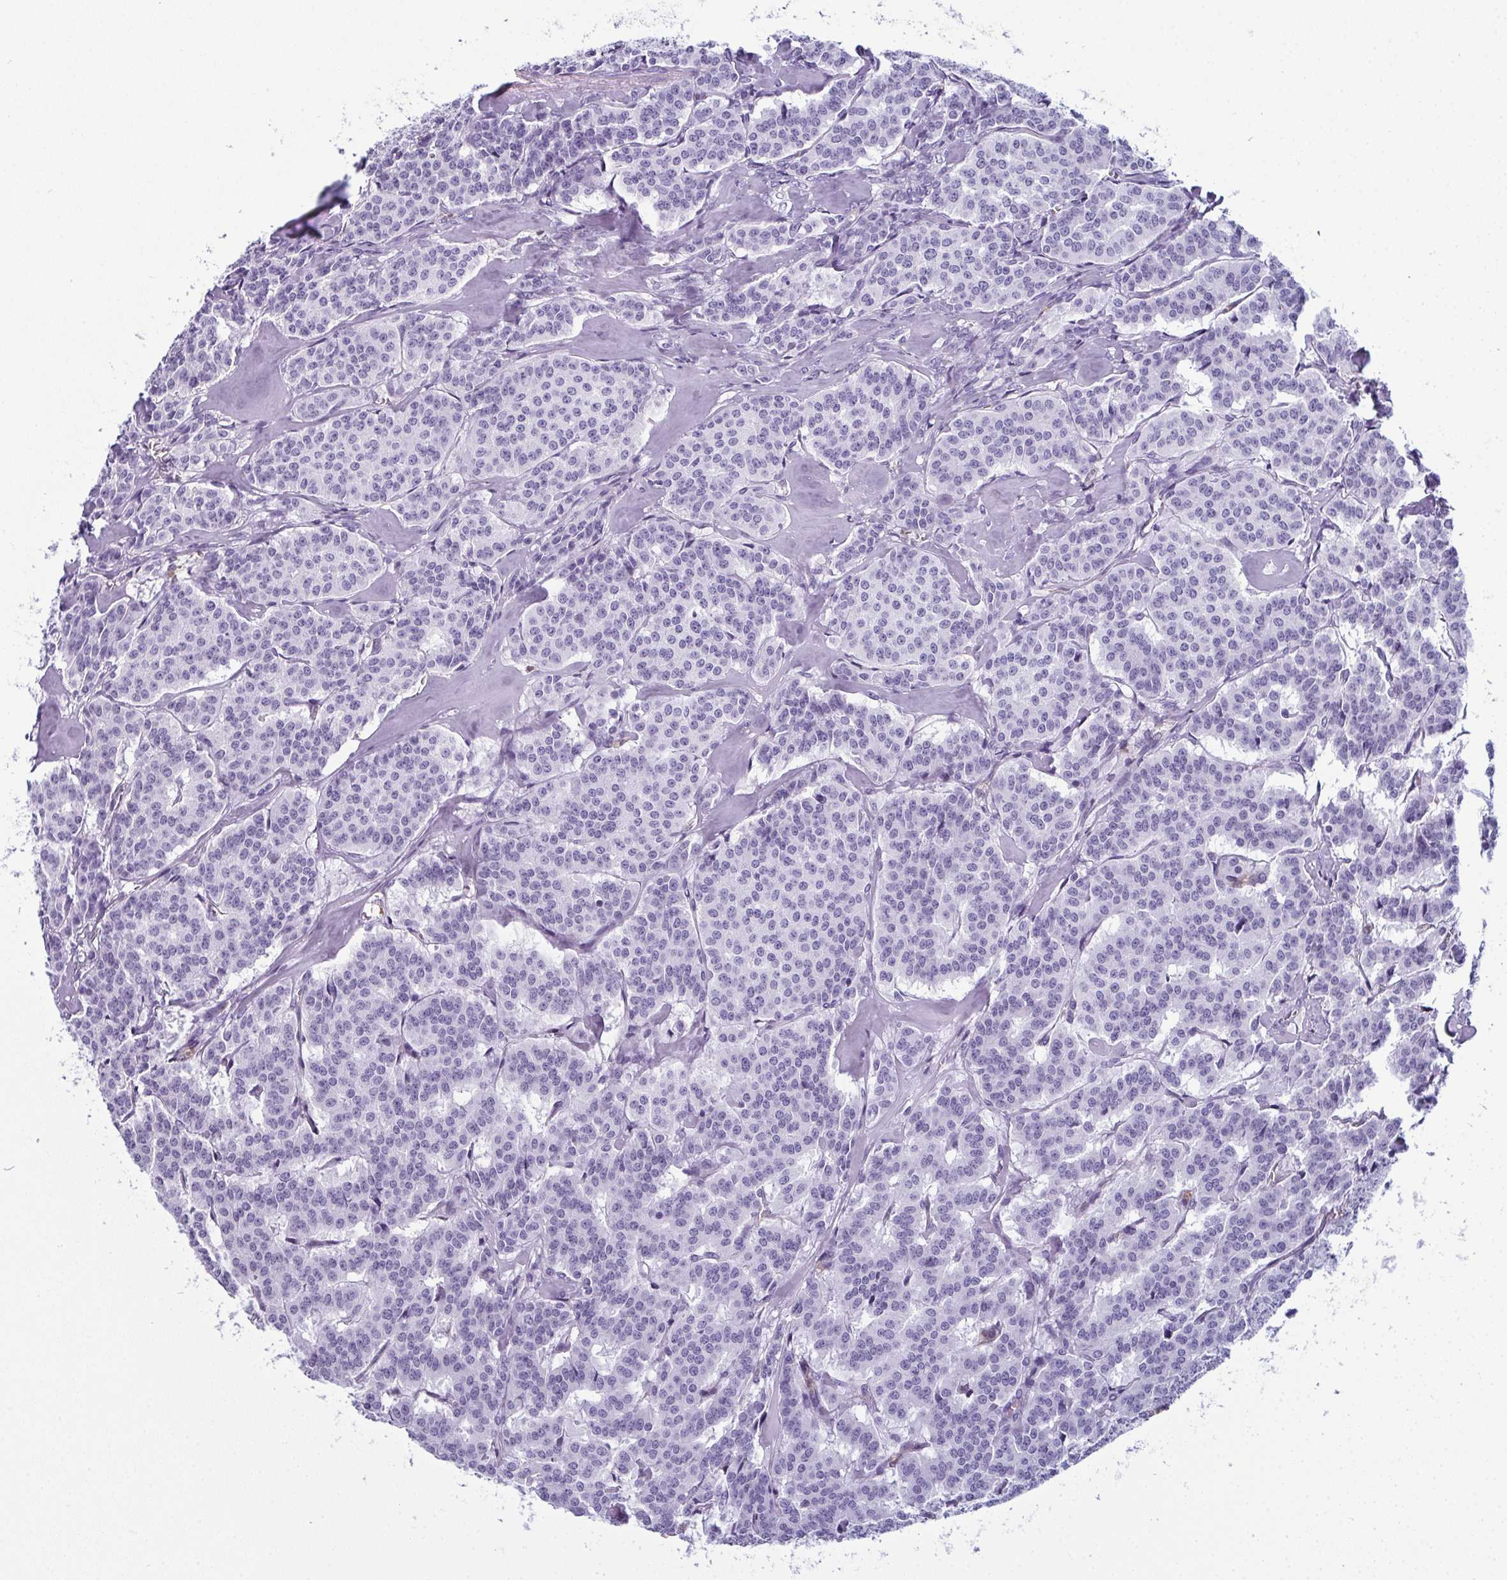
{"staining": {"intensity": "negative", "quantity": "none", "location": "none"}, "tissue": "carcinoid", "cell_type": "Tumor cells", "image_type": "cancer", "snomed": [{"axis": "morphology", "description": "Carcinoid, malignant, NOS"}, {"axis": "topography", "description": "Lung"}], "caption": "DAB (3,3'-diaminobenzidine) immunohistochemical staining of human carcinoid reveals no significant positivity in tumor cells.", "gene": "CDA", "patient": {"sex": "female", "age": 46}}